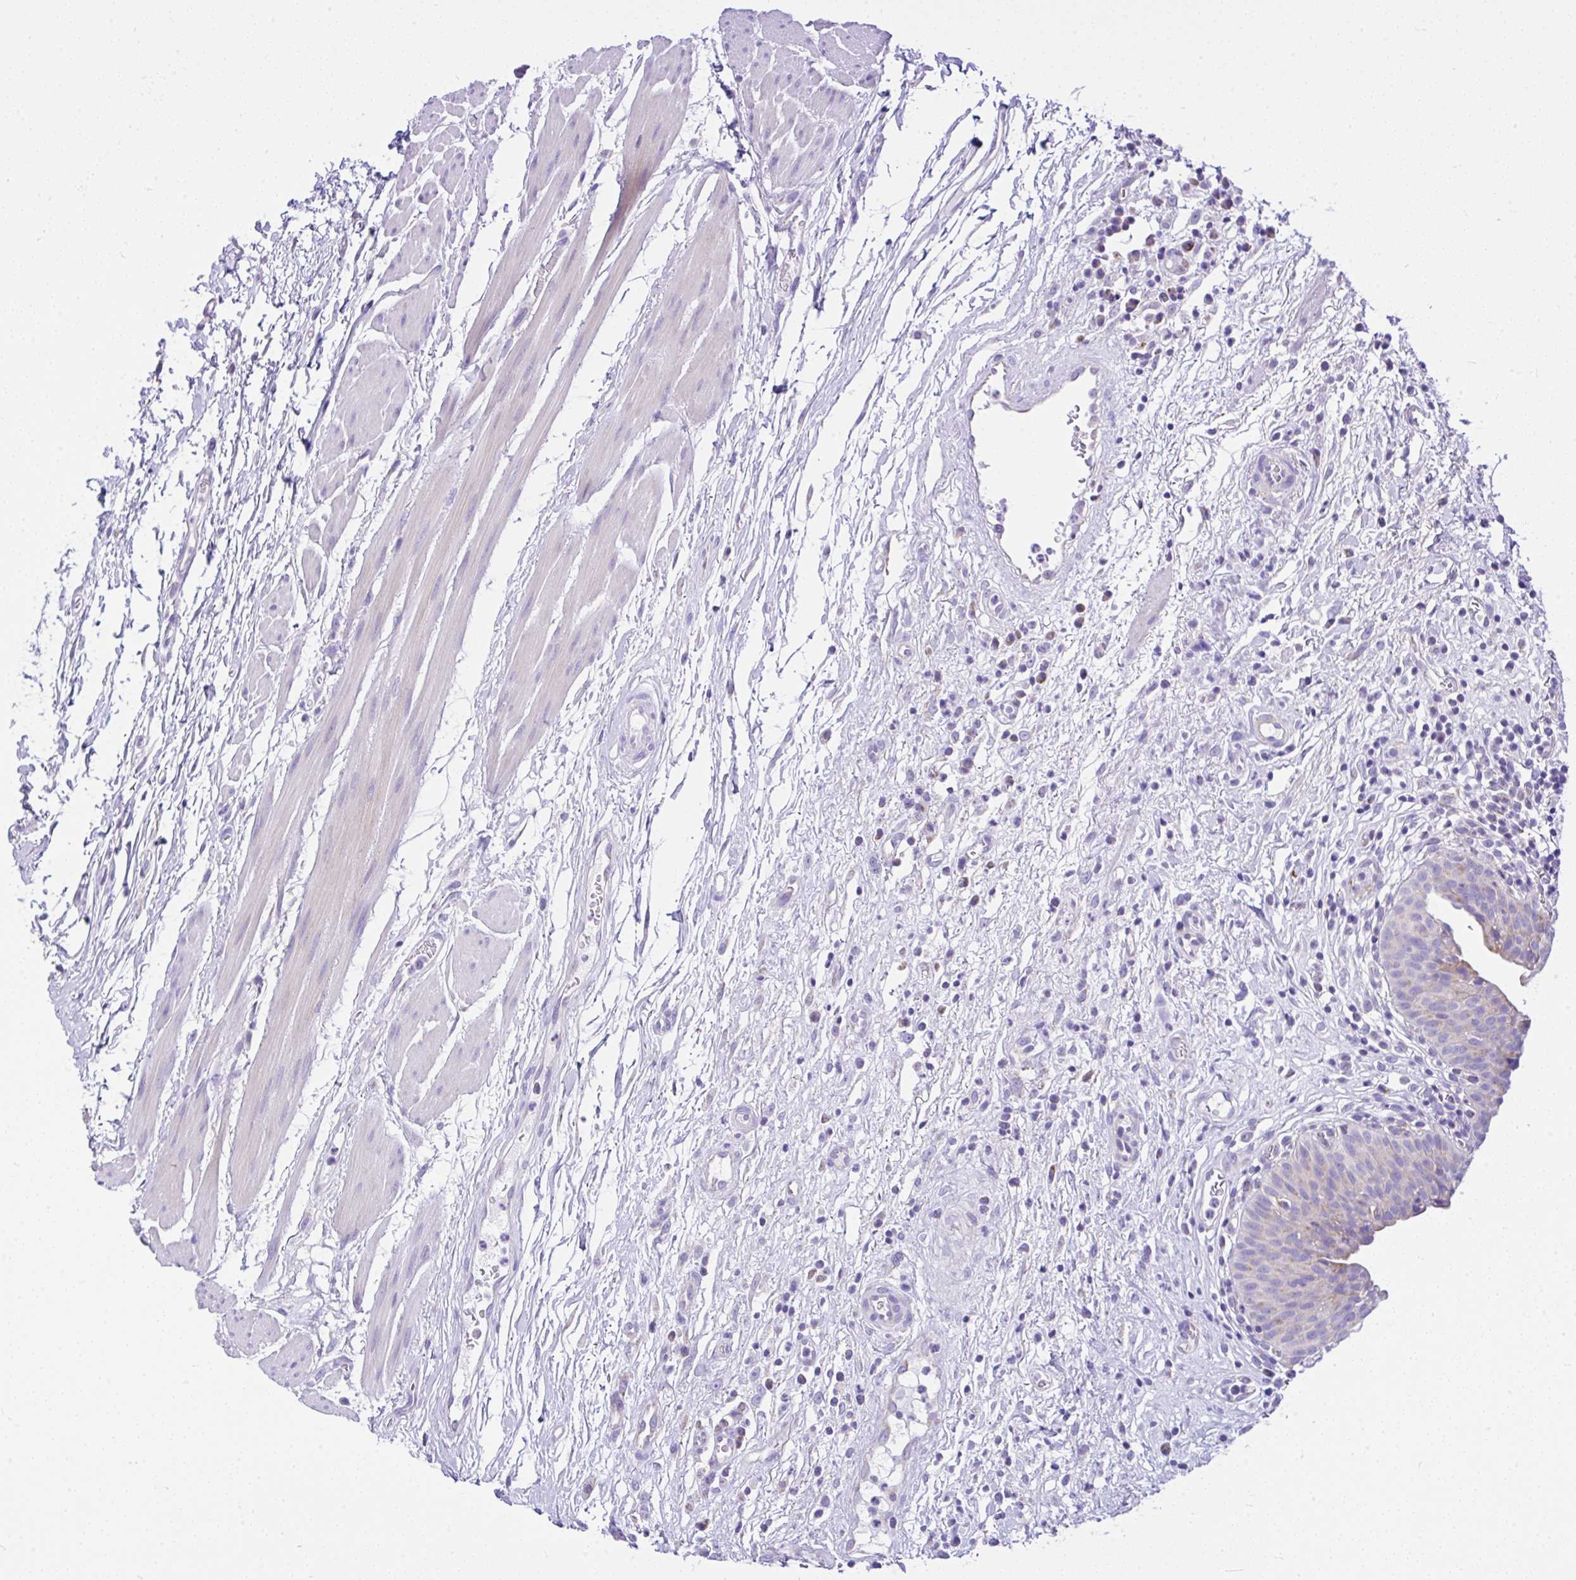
{"staining": {"intensity": "moderate", "quantity": "25%-75%", "location": "cytoplasmic/membranous"}, "tissue": "urinary bladder", "cell_type": "Urothelial cells", "image_type": "normal", "snomed": [{"axis": "morphology", "description": "Normal tissue, NOS"}, {"axis": "morphology", "description": "Inflammation, NOS"}, {"axis": "topography", "description": "Urinary bladder"}], "caption": "Urinary bladder stained with IHC demonstrates moderate cytoplasmic/membranous staining in approximately 25%-75% of urothelial cells.", "gene": "SLC13A1", "patient": {"sex": "male", "age": 57}}